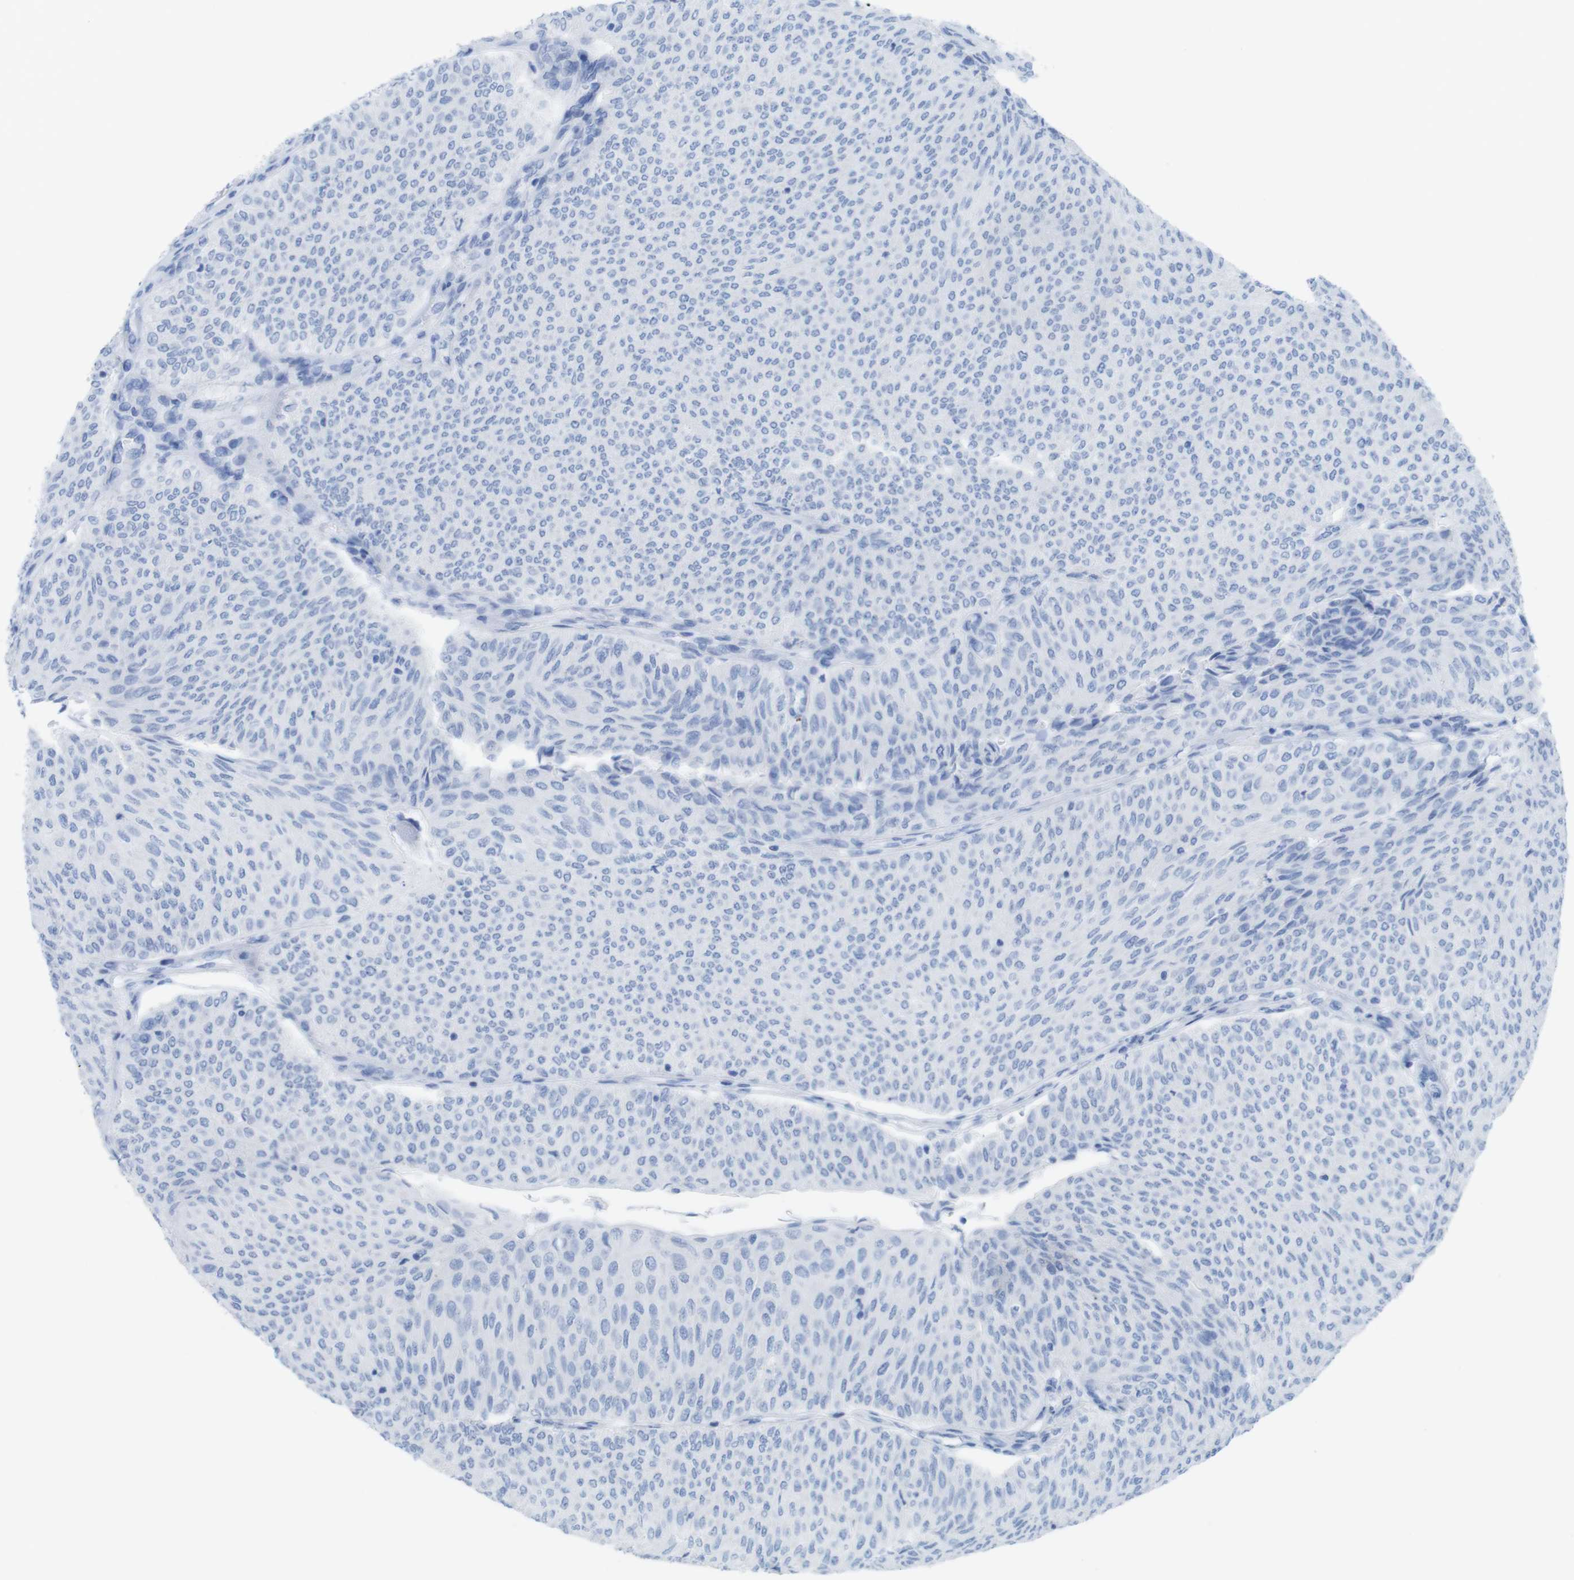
{"staining": {"intensity": "negative", "quantity": "none", "location": "none"}, "tissue": "urothelial cancer", "cell_type": "Tumor cells", "image_type": "cancer", "snomed": [{"axis": "morphology", "description": "Urothelial carcinoma, Low grade"}, {"axis": "topography", "description": "Urinary bladder"}], "caption": "Tumor cells are negative for protein expression in human urothelial cancer.", "gene": "MYH7", "patient": {"sex": "male", "age": 78}}